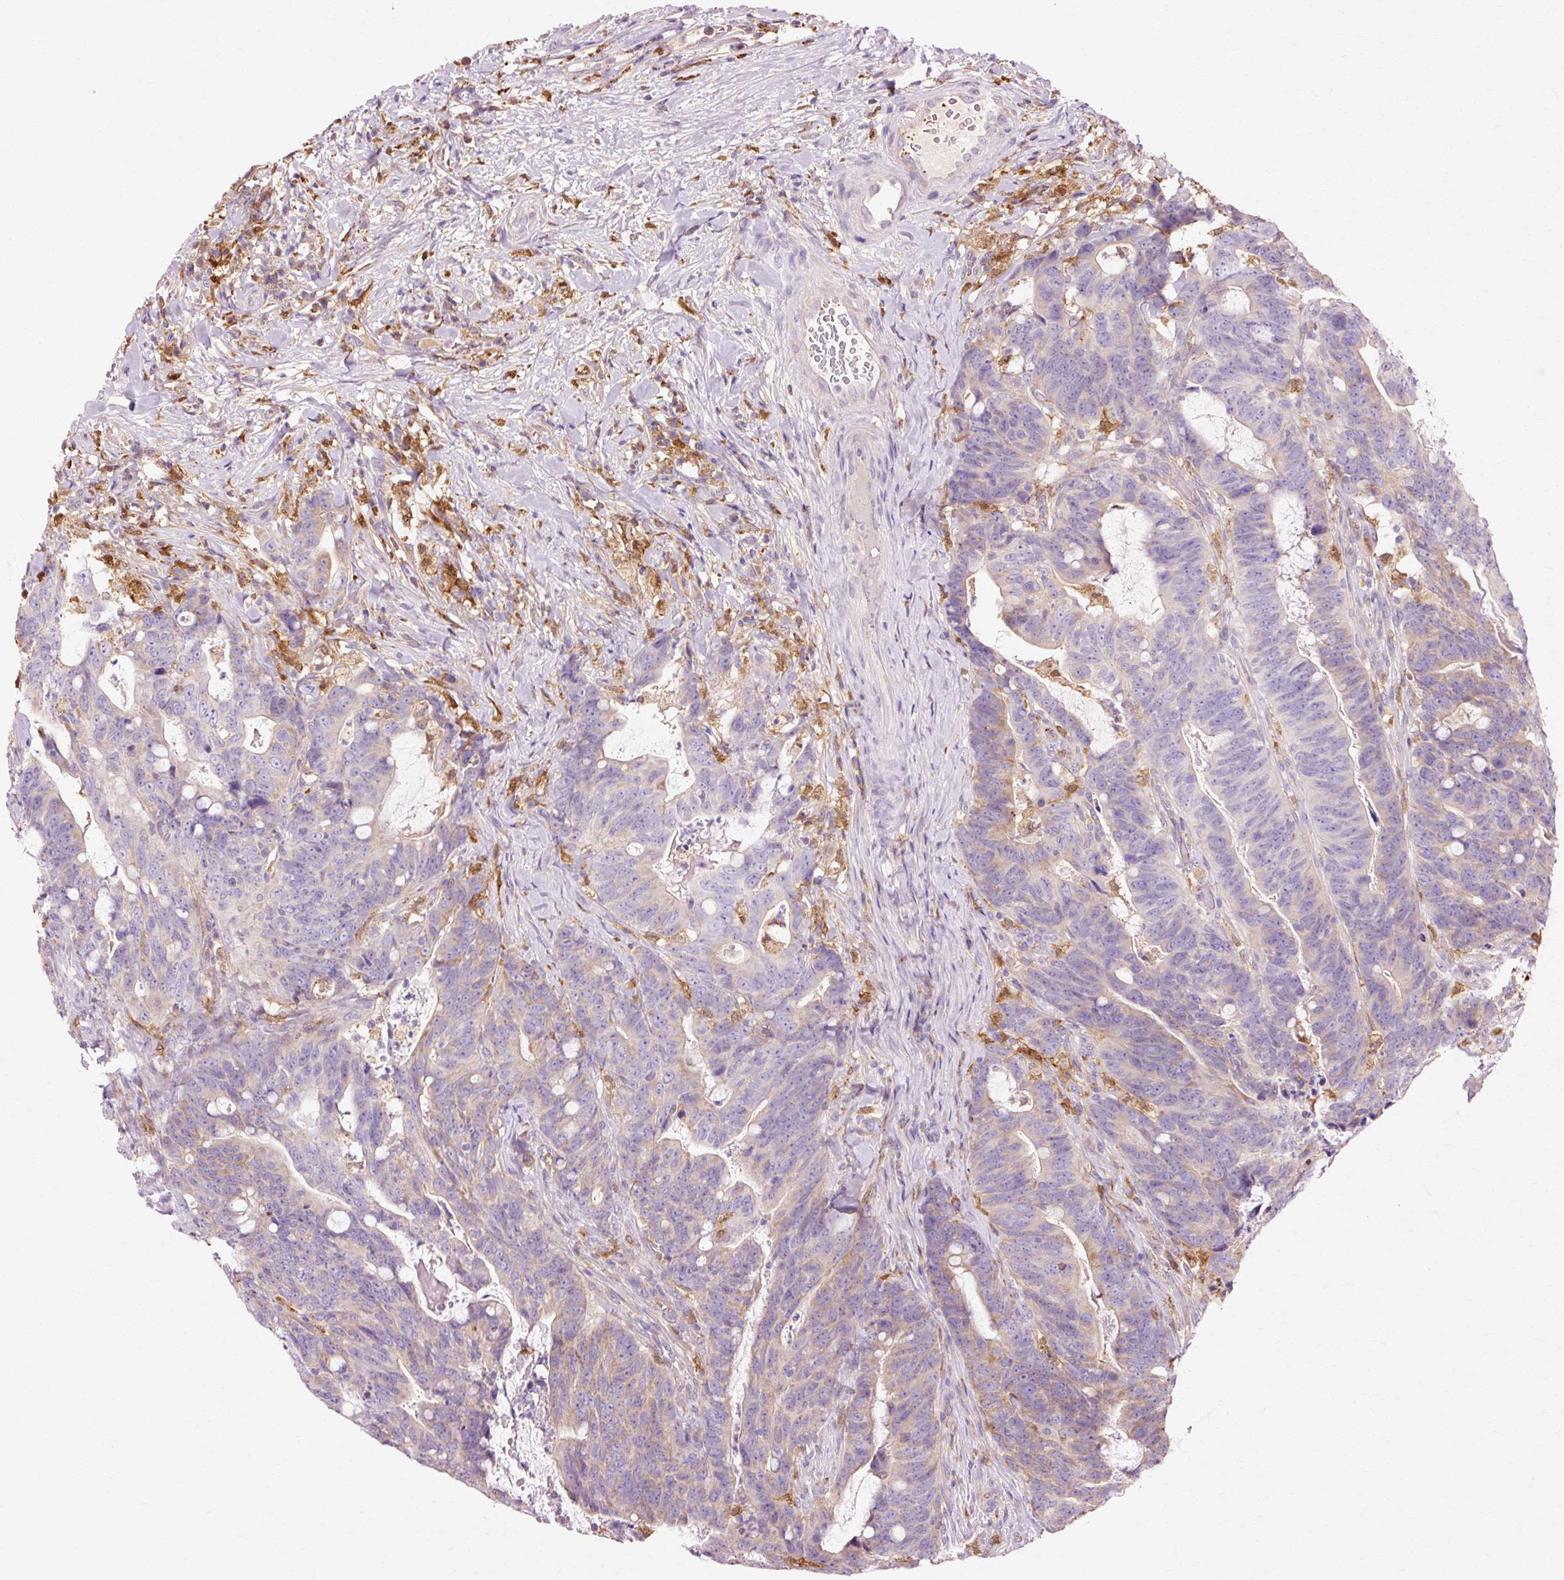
{"staining": {"intensity": "weak", "quantity": "25%-75%", "location": "cytoplasmic/membranous"}, "tissue": "colorectal cancer", "cell_type": "Tumor cells", "image_type": "cancer", "snomed": [{"axis": "morphology", "description": "Adenocarcinoma, NOS"}, {"axis": "topography", "description": "Colon"}], "caption": "A histopathology image of colorectal adenocarcinoma stained for a protein displays weak cytoplasmic/membranous brown staining in tumor cells.", "gene": "GPX1", "patient": {"sex": "female", "age": 82}}